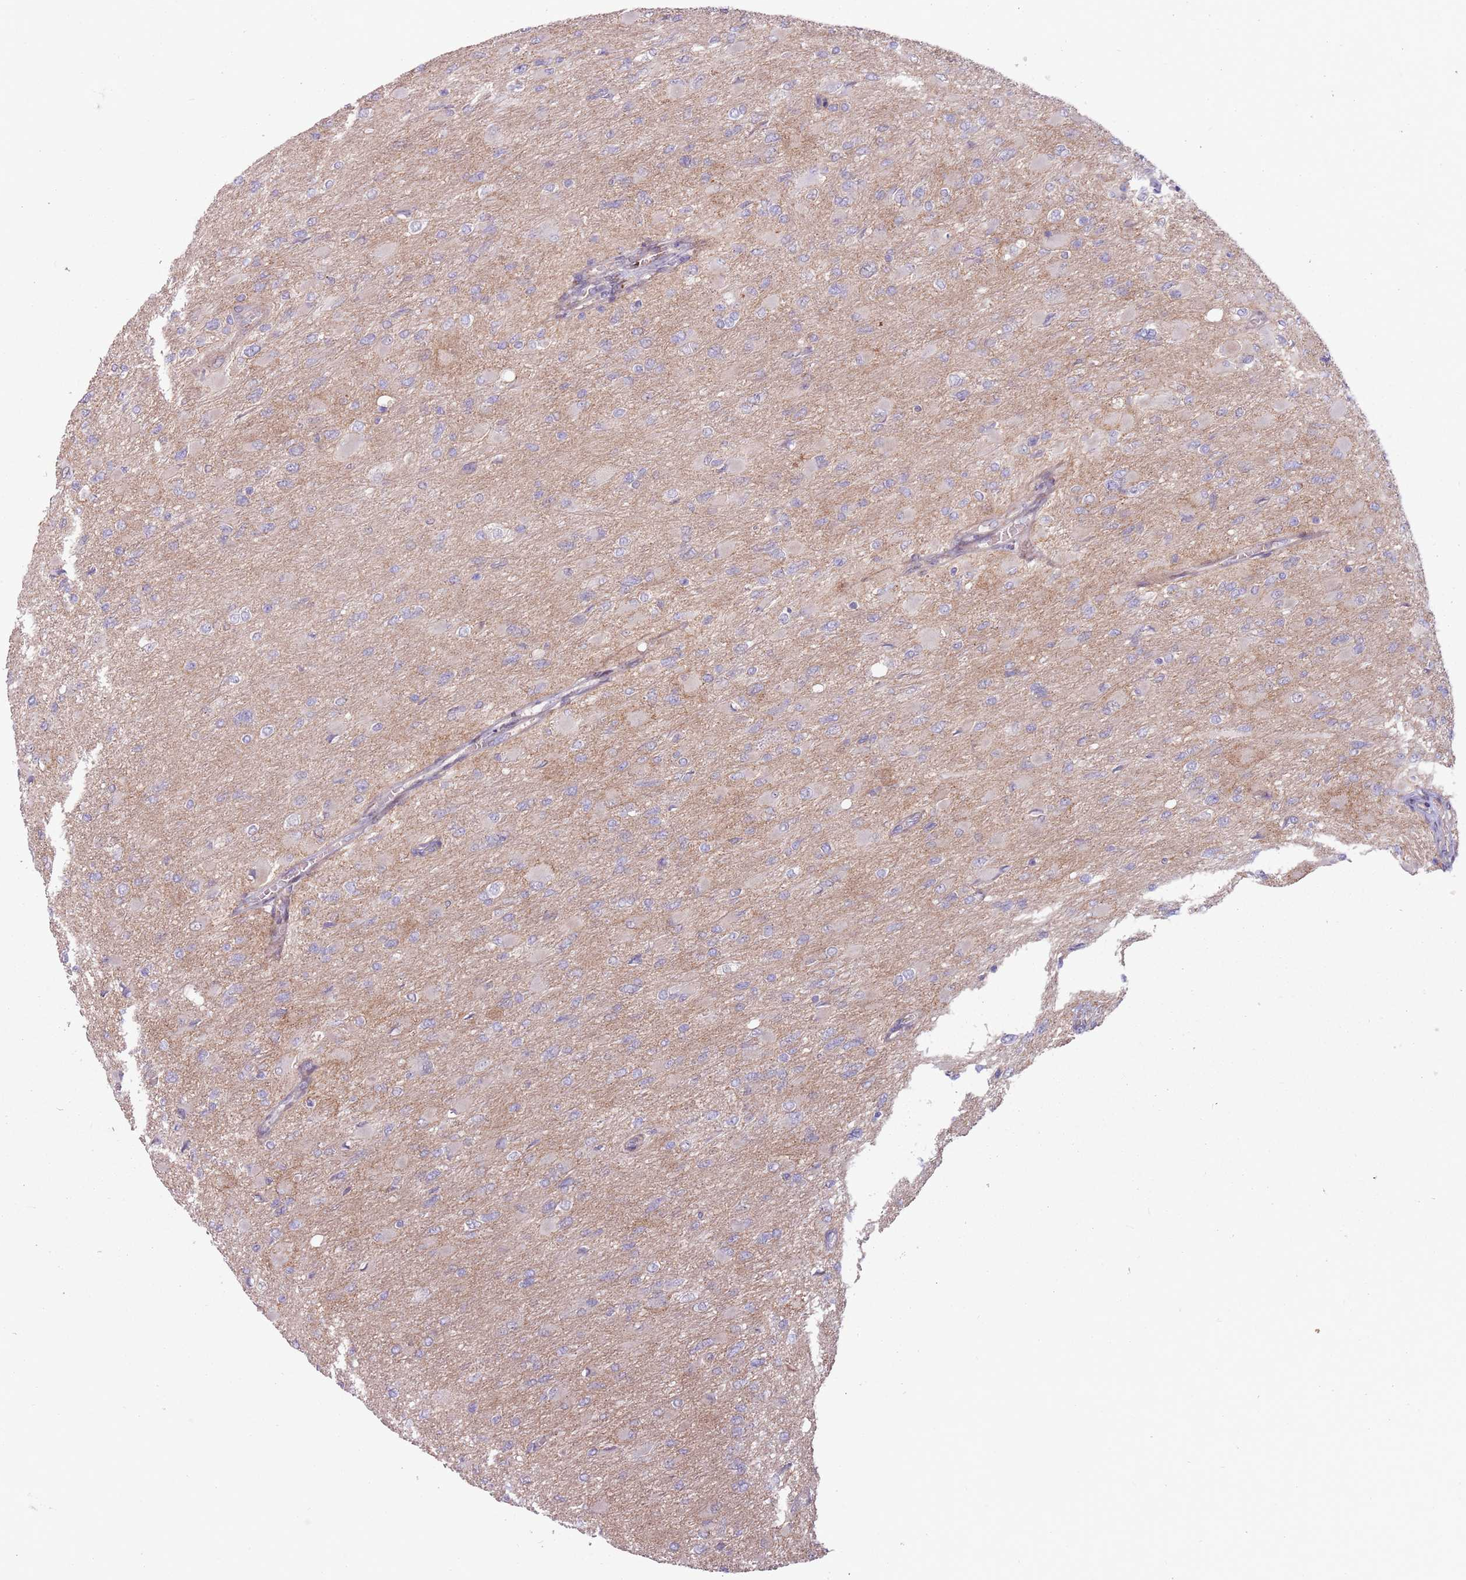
{"staining": {"intensity": "negative", "quantity": "none", "location": "none"}, "tissue": "glioma", "cell_type": "Tumor cells", "image_type": "cancer", "snomed": [{"axis": "morphology", "description": "Glioma, malignant, High grade"}, {"axis": "topography", "description": "Cerebral cortex"}], "caption": "Malignant high-grade glioma was stained to show a protein in brown. There is no significant staining in tumor cells.", "gene": "CCDC150", "patient": {"sex": "female", "age": 36}}